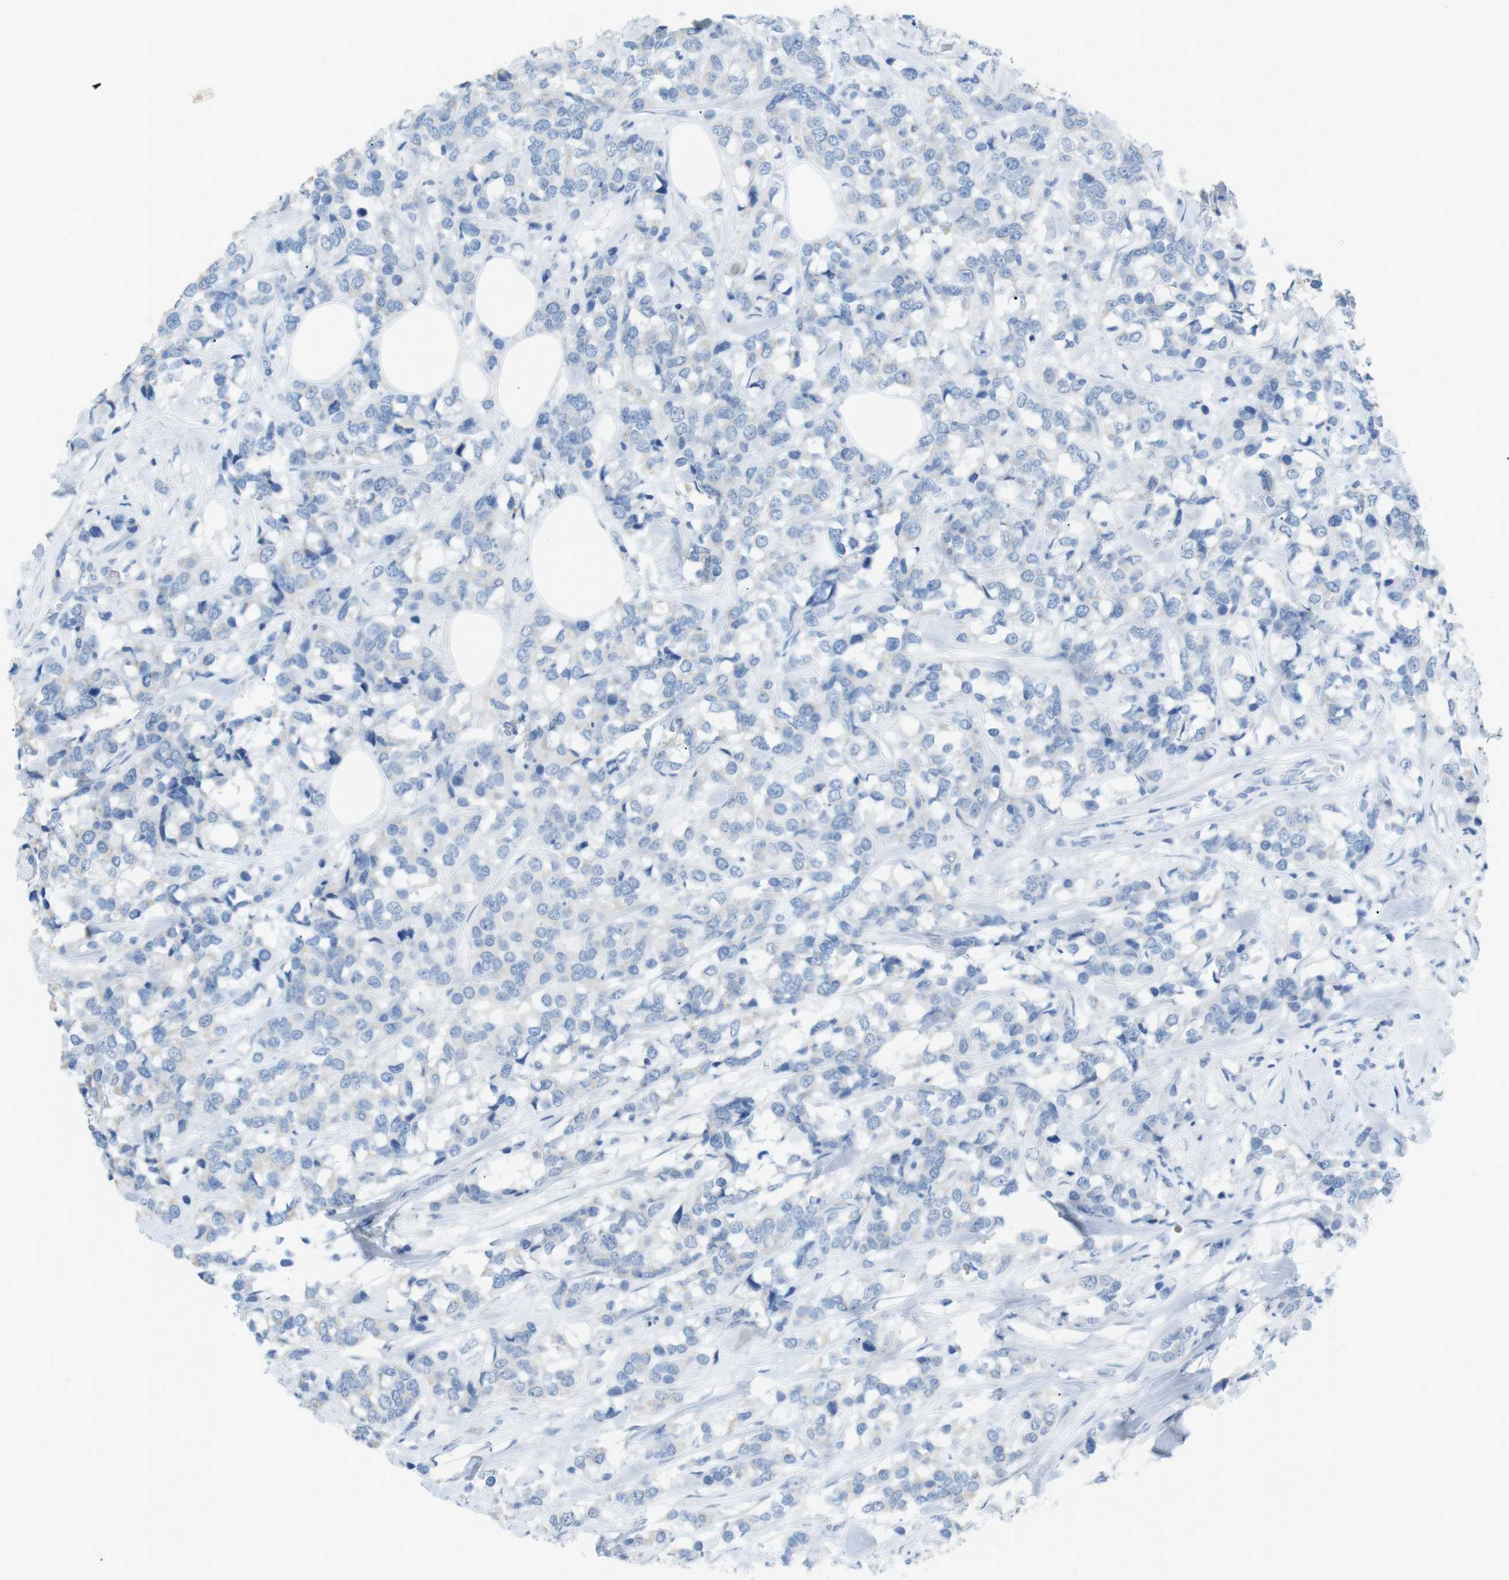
{"staining": {"intensity": "negative", "quantity": "none", "location": "none"}, "tissue": "breast cancer", "cell_type": "Tumor cells", "image_type": "cancer", "snomed": [{"axis": "morphology", "description": "Lobular carcinoma"}, {"axis": "topography", "description": "Breast"}], "caption": "Tumor cells show no significant protein staining in breast cancer. (Brightfield microscopy of DAB (3,3'-diaminobenzidine) immunohistochemistry at high magnification).", "gene": "SALL4", "patient": {"sex": "female", "age": 59}}